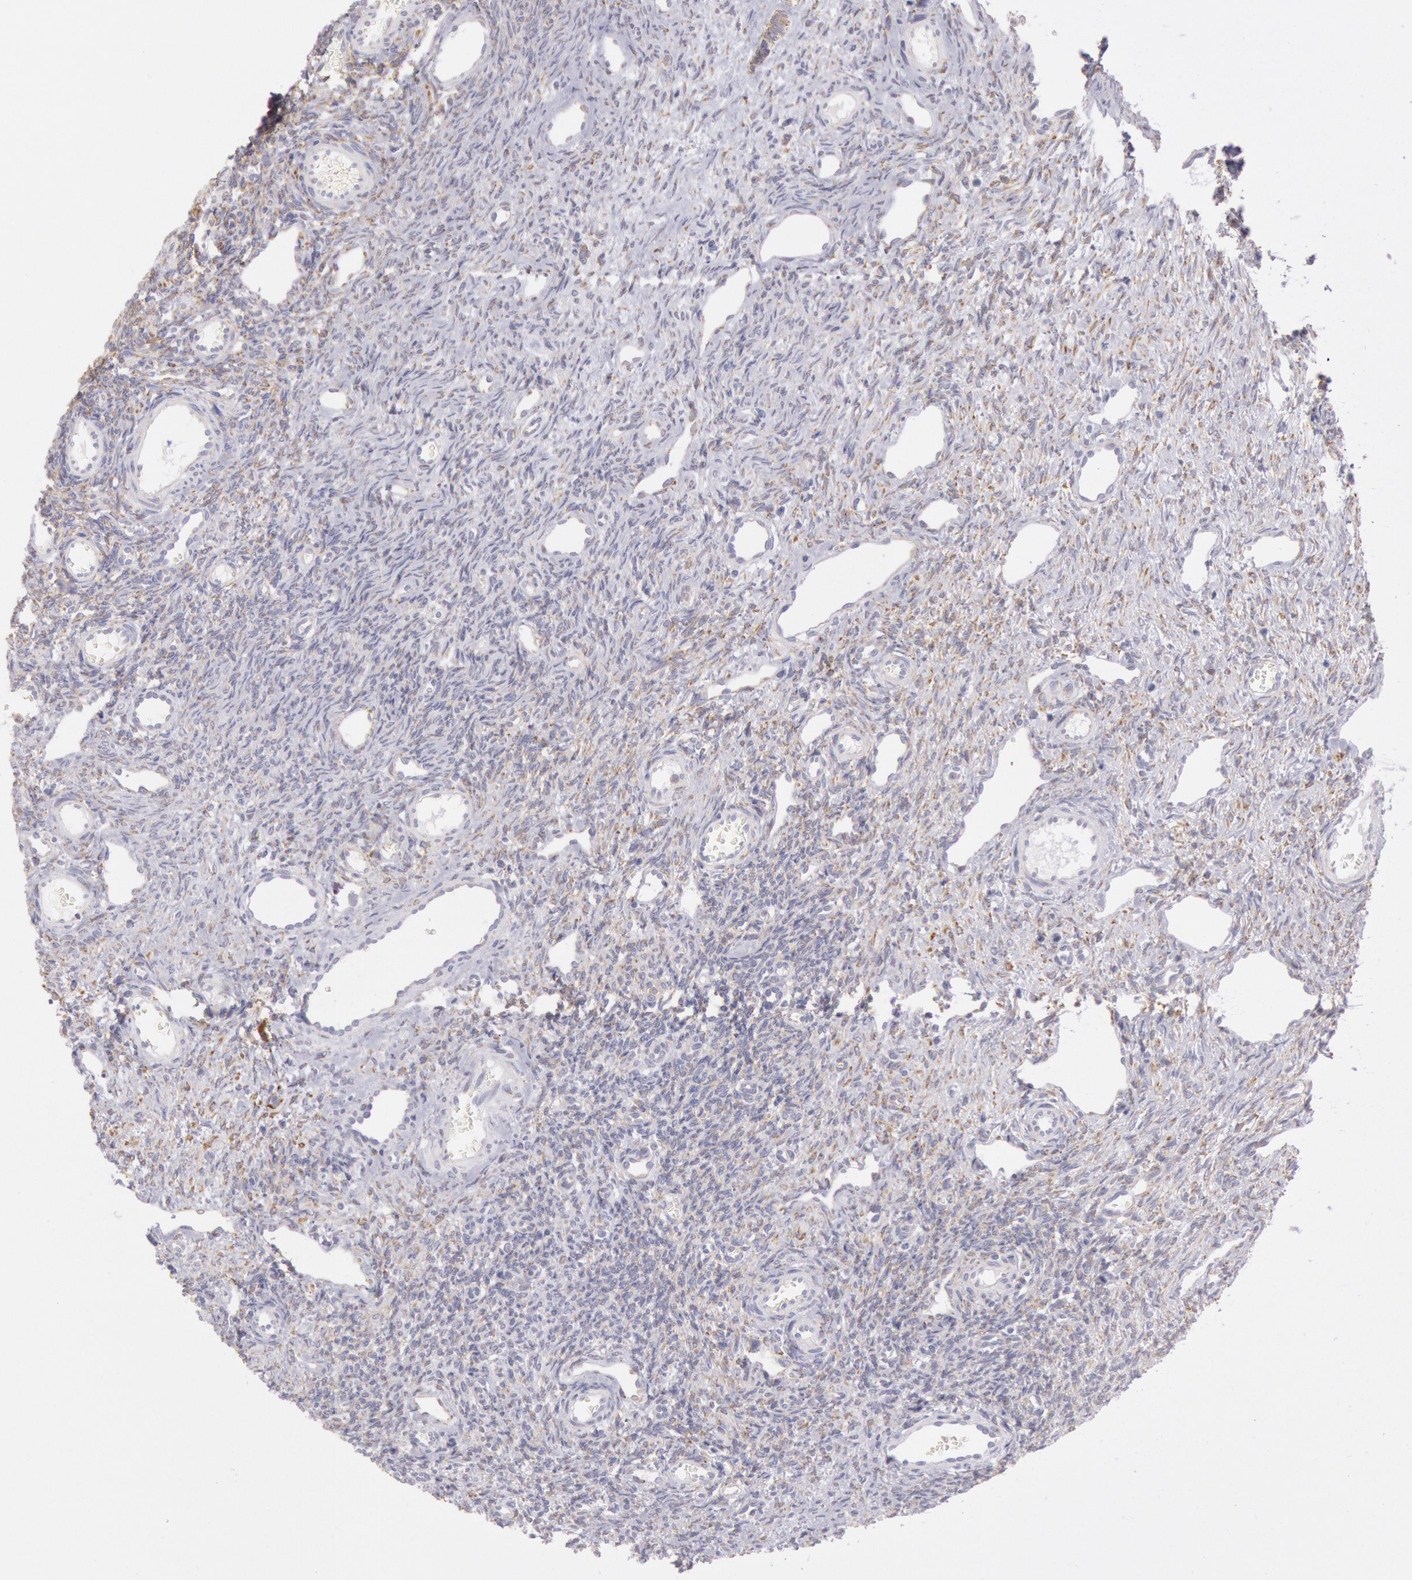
{"staining": {"intensity": "weak", "quantity": ">75%", "location": "cytoplasmic/membranous"}, "tissue": "ovary", "cell_type": "Ovarian stroma cells", "image_type": "normal", "snomed": [{"axis": "morphology", "description": "Normal tissue, NOS"}, {"axis": "topography", "description": "Ovary"}], "caption": "Brown immunohistochemical staining in unremarkable ovary demonstrates weak cytoplasmic/membranous expression in approximately >75% of ovarian stroma cells.", "gene": "CIDEB", "patient": {"sex": "female", "age": 33}}